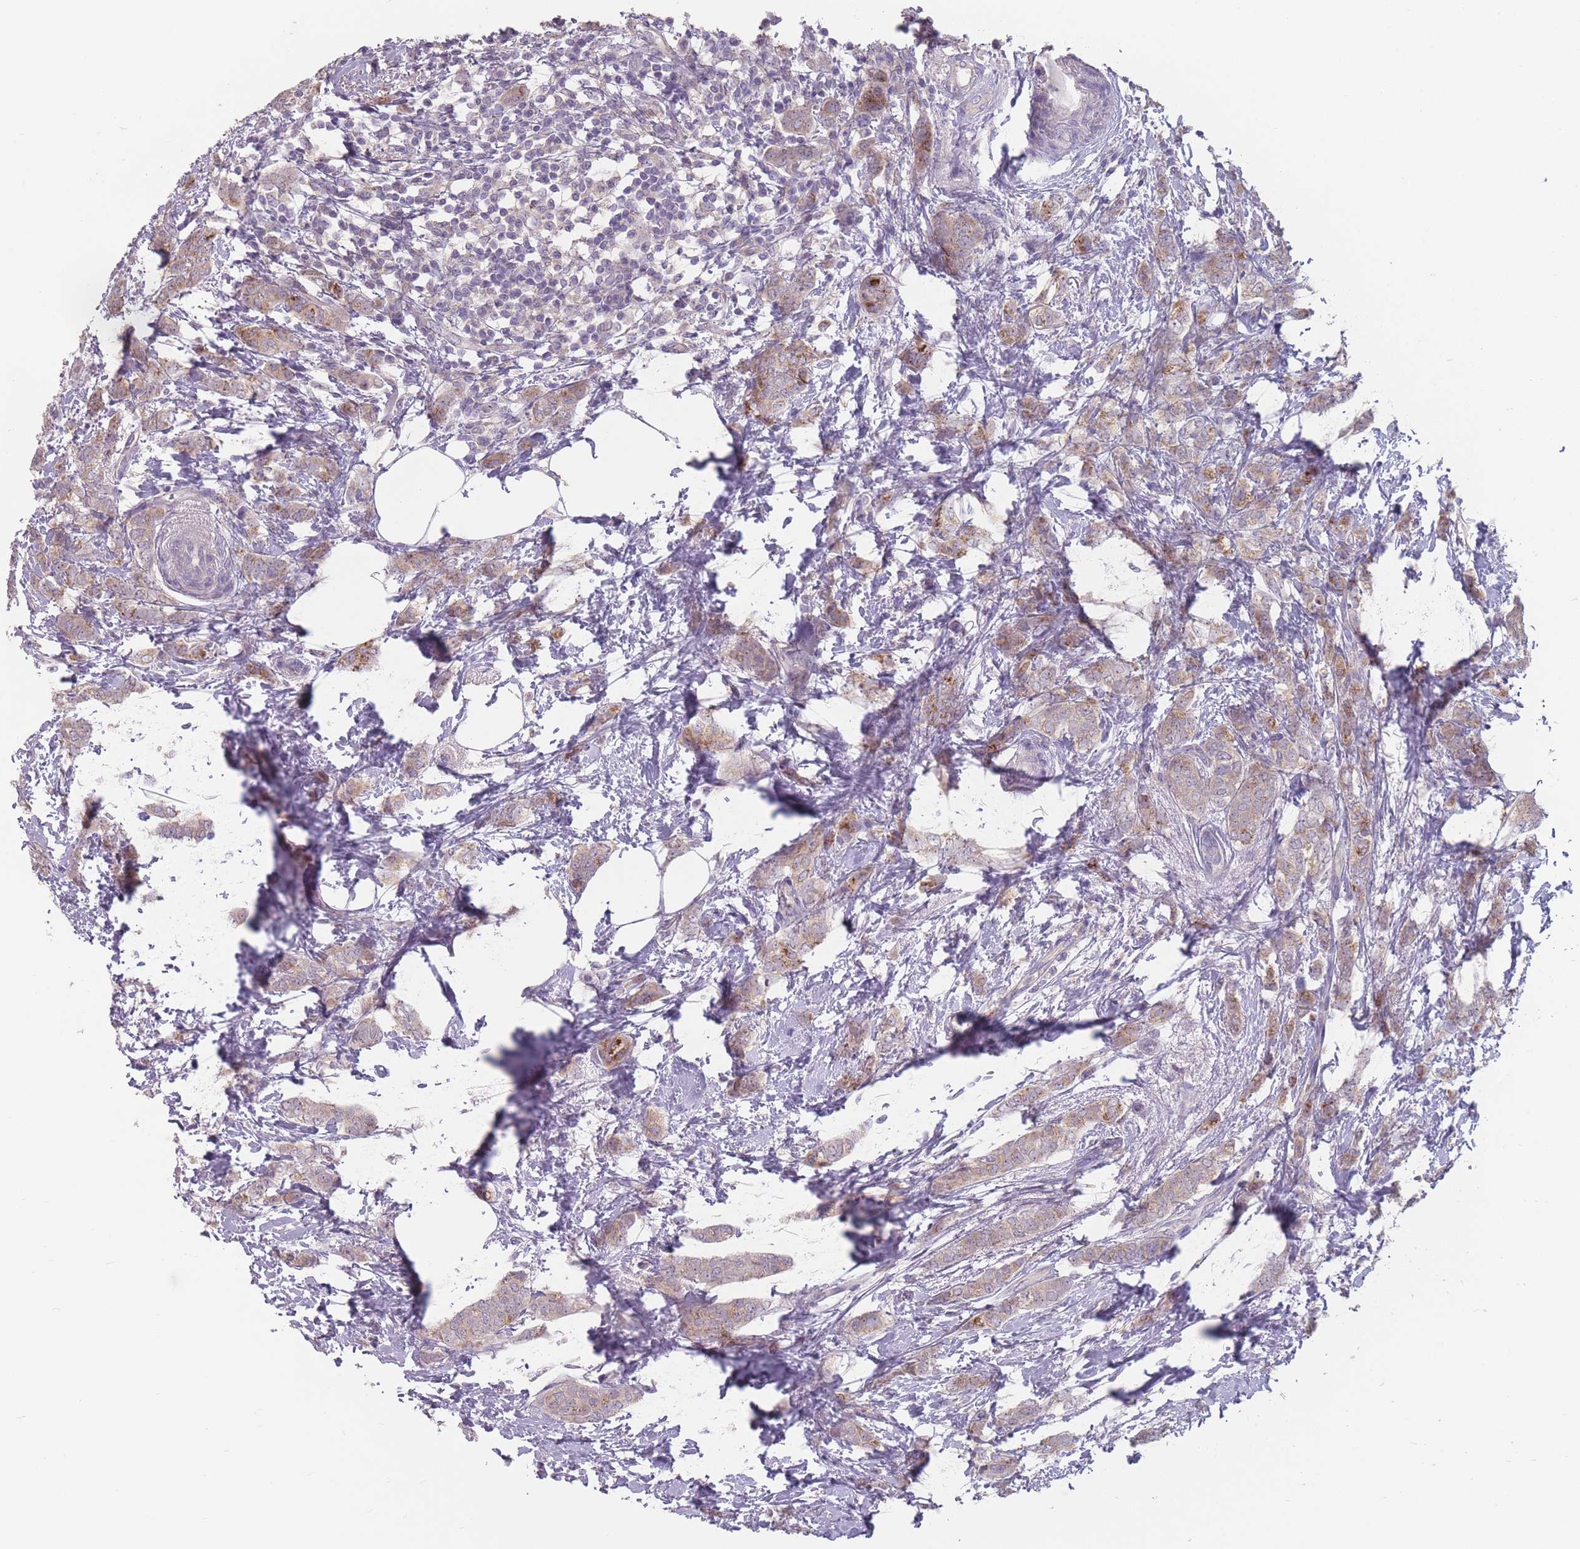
{"staining": {"intensity": "moderate", "quantity": "<25%", "location": "cytoplasmic/membranous"}, "tissue": "breast cancer", "cell_type": "Tumor cells", "image_type": "cancer", "snomed": [{"axis": "morphology", "description": "Duct carcinoma"}, {"axis": "topography", "description": "Breast"}], "caption": "Breast cancer stained with a brown dye displays moderate cytoplasmic/membranous positive staining in about <25% of tumor cells.", "gene": "AKAIN1", "patient": {"sex": "female", "age": 72}}